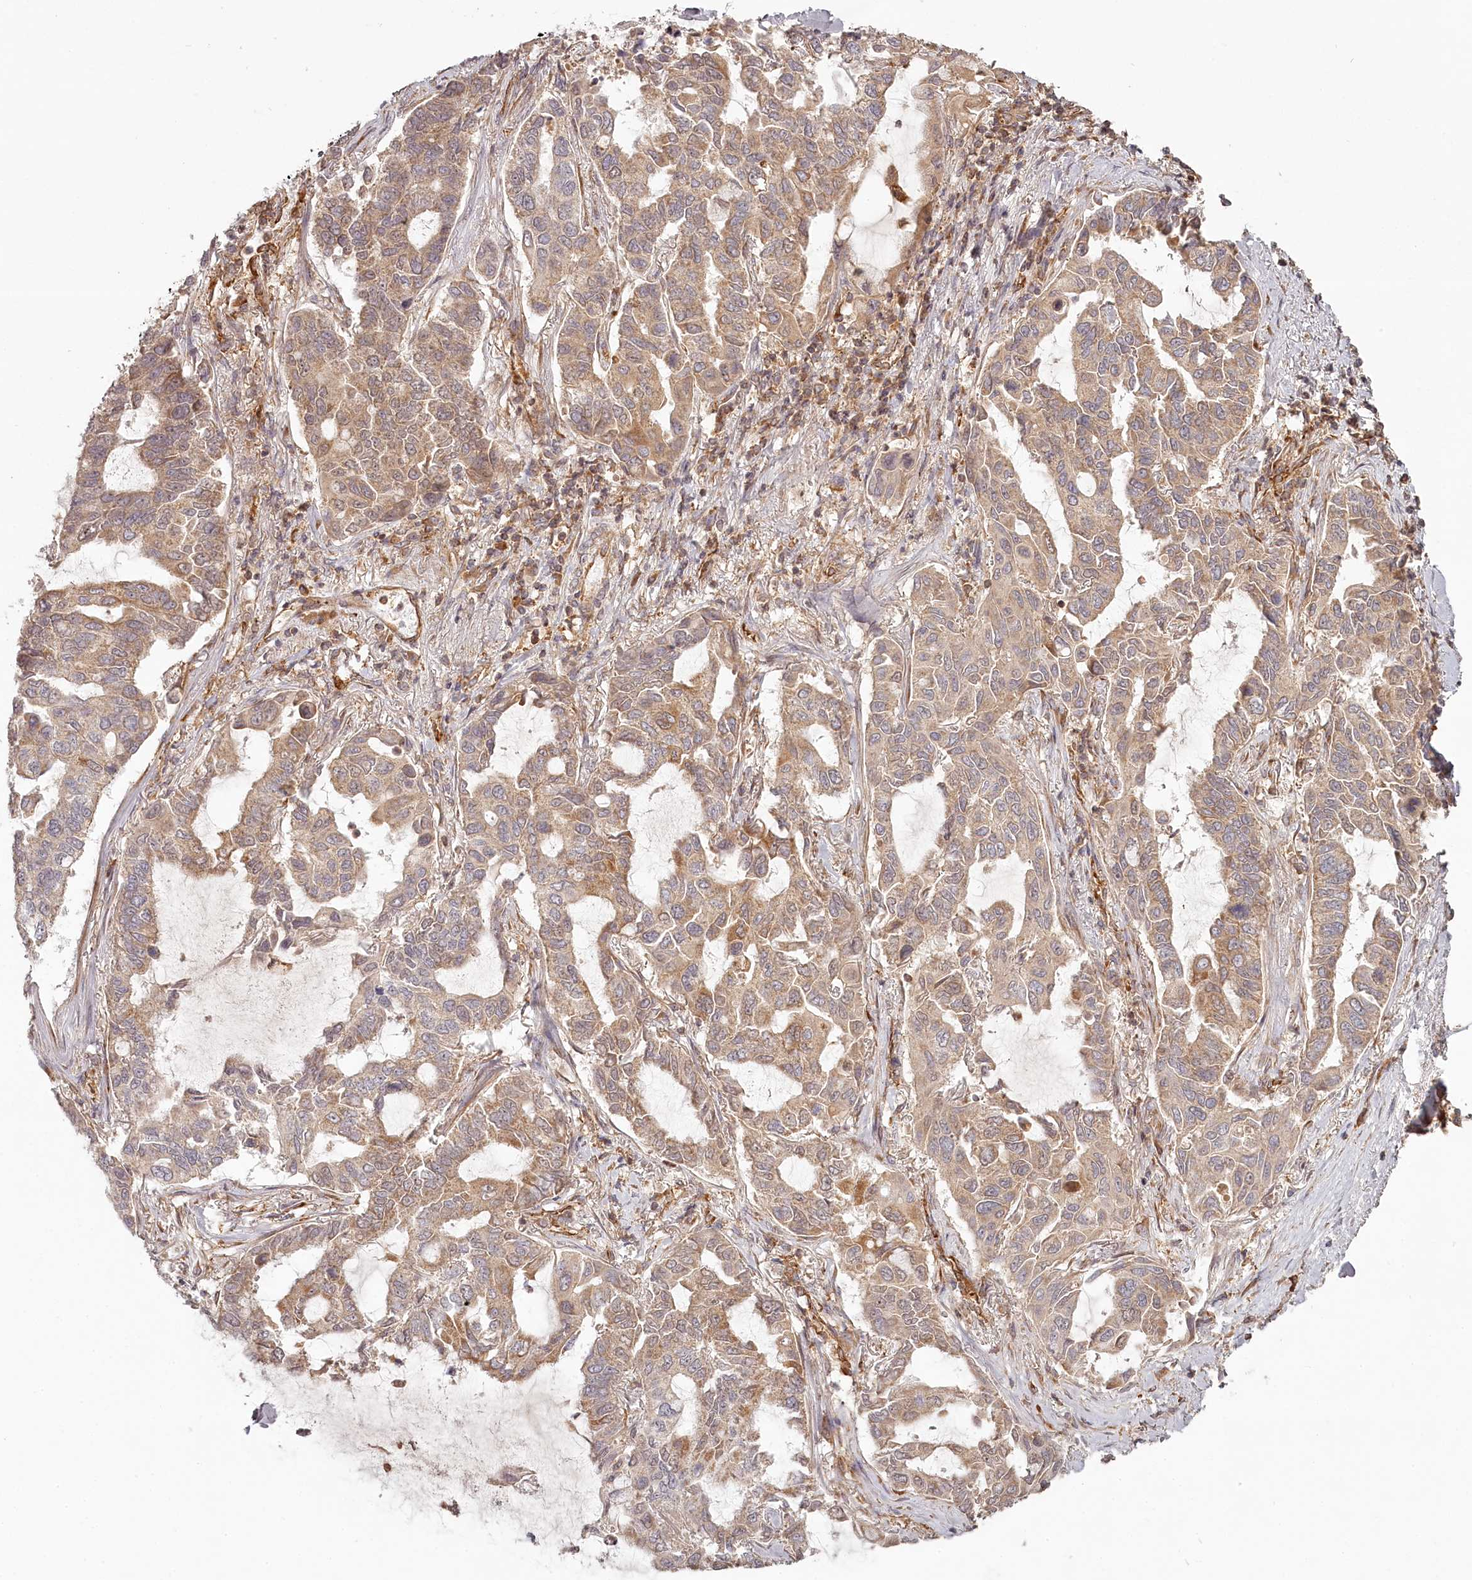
{"staining": {"intensity": "weak", "quantity": ">75%", "location": "cytoplasmic/membranous"}, "tissue": "lung cancer", "cell_type": "Tumor cells", "image_type": "cancer", "snomed": [{"axis": "morphology", "description": "Adenocarcinoma, NOS"}, {"axis": "topography", "description": "Lung"}], "caption": "Approximately >75% of tumor cells in human adenocarcinoma (lung) demonstrate weak cytoplasmic/membranous protein expression as visualized by brown immunohistochemical staining.", "gene": "TMIE", "patient": {"sex": "male", "age": 64}}